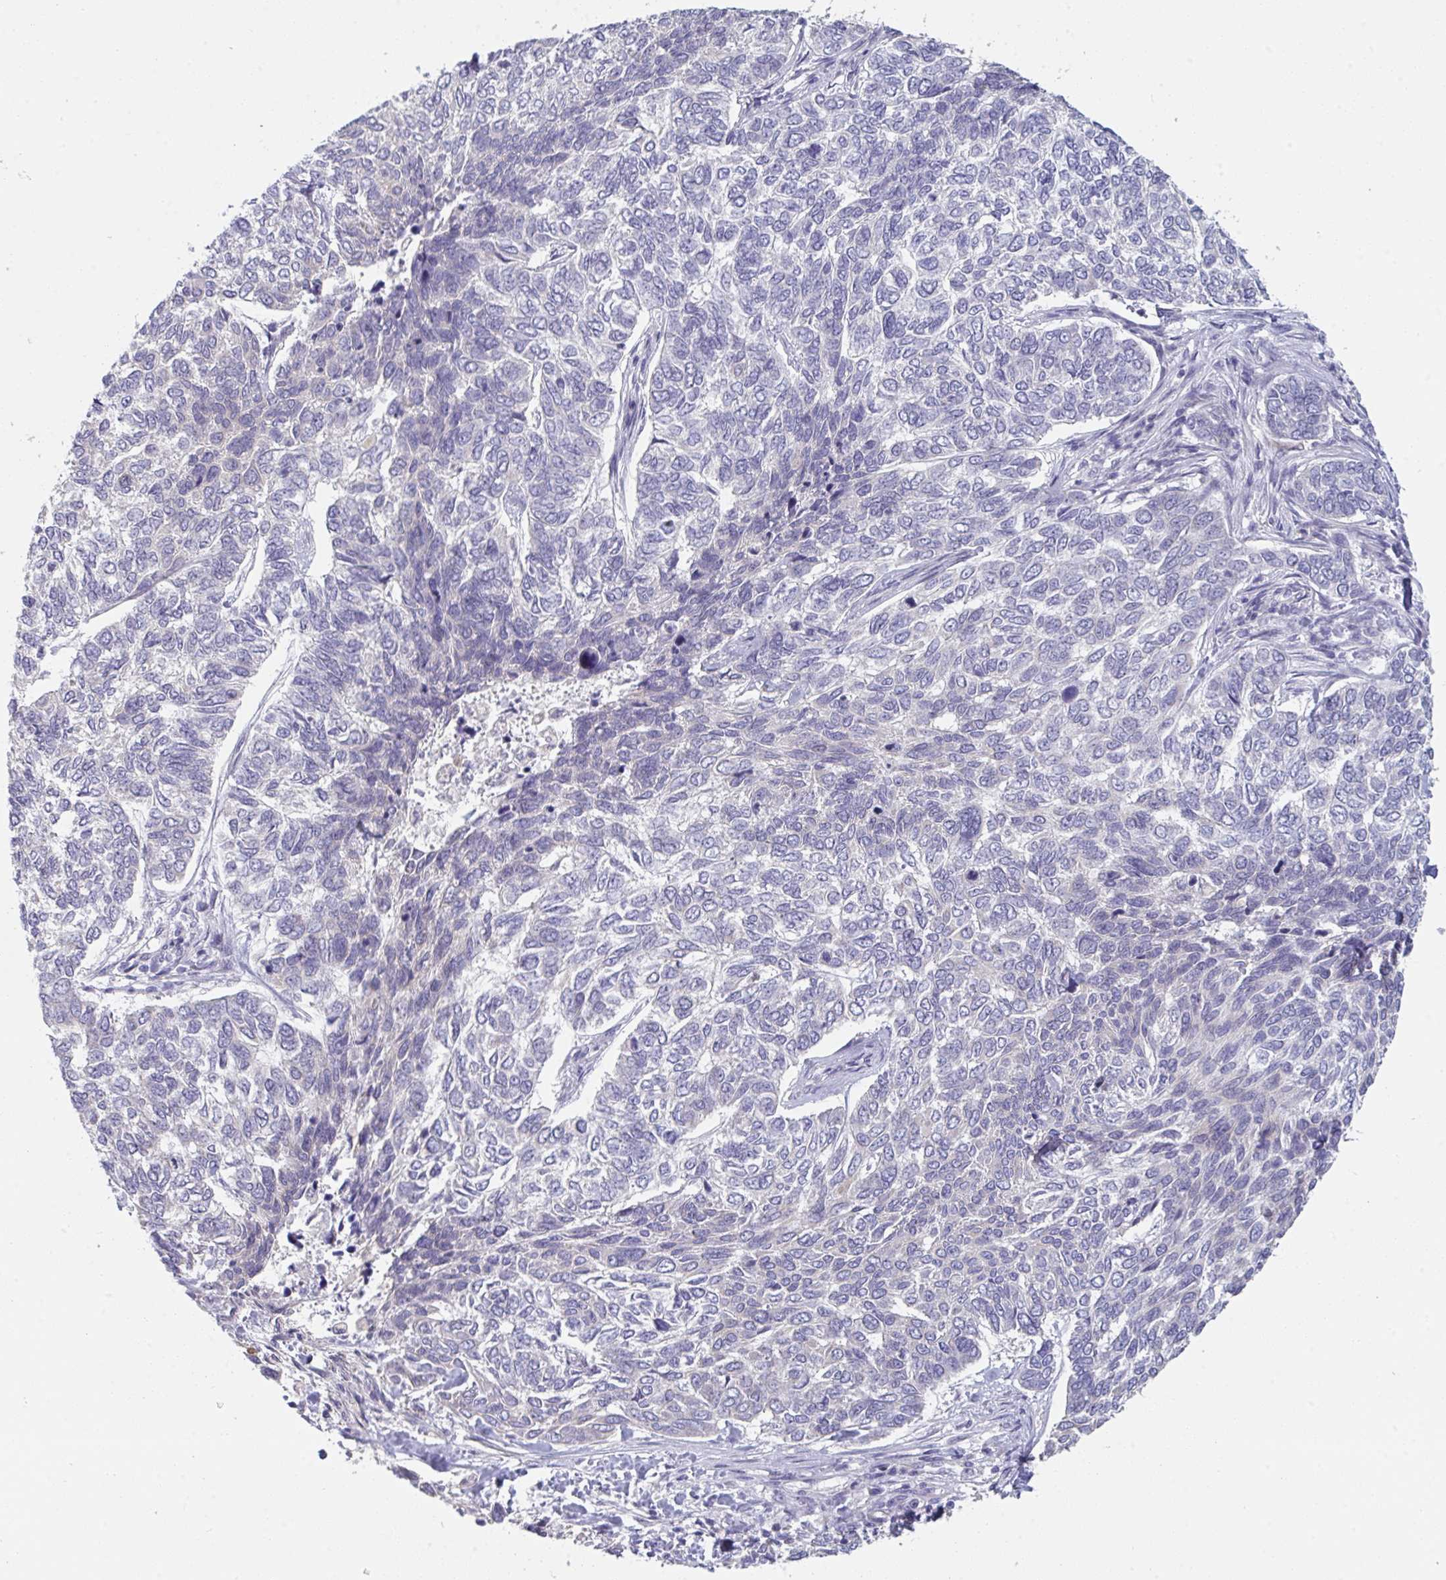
{"staining": {"intensity": "negative", "quantity": "none", "location": "none"}, "tissue": "skin cancer", "cell_type": "Tumor cells", "image_type": "cancer", "snomed": [{"axis": "morphology", "description": "Basal cell carcinoma"}, {"axis": "topography", "description": "Skin"}], "caption": "High power microscopy micrograph of an IHC photomicrograph of basal cell carcinoma (skin), revealing no significant expression in tumor cells.", "gene": "PTPRD", "patient": {"sex": "female", "age": 65}}